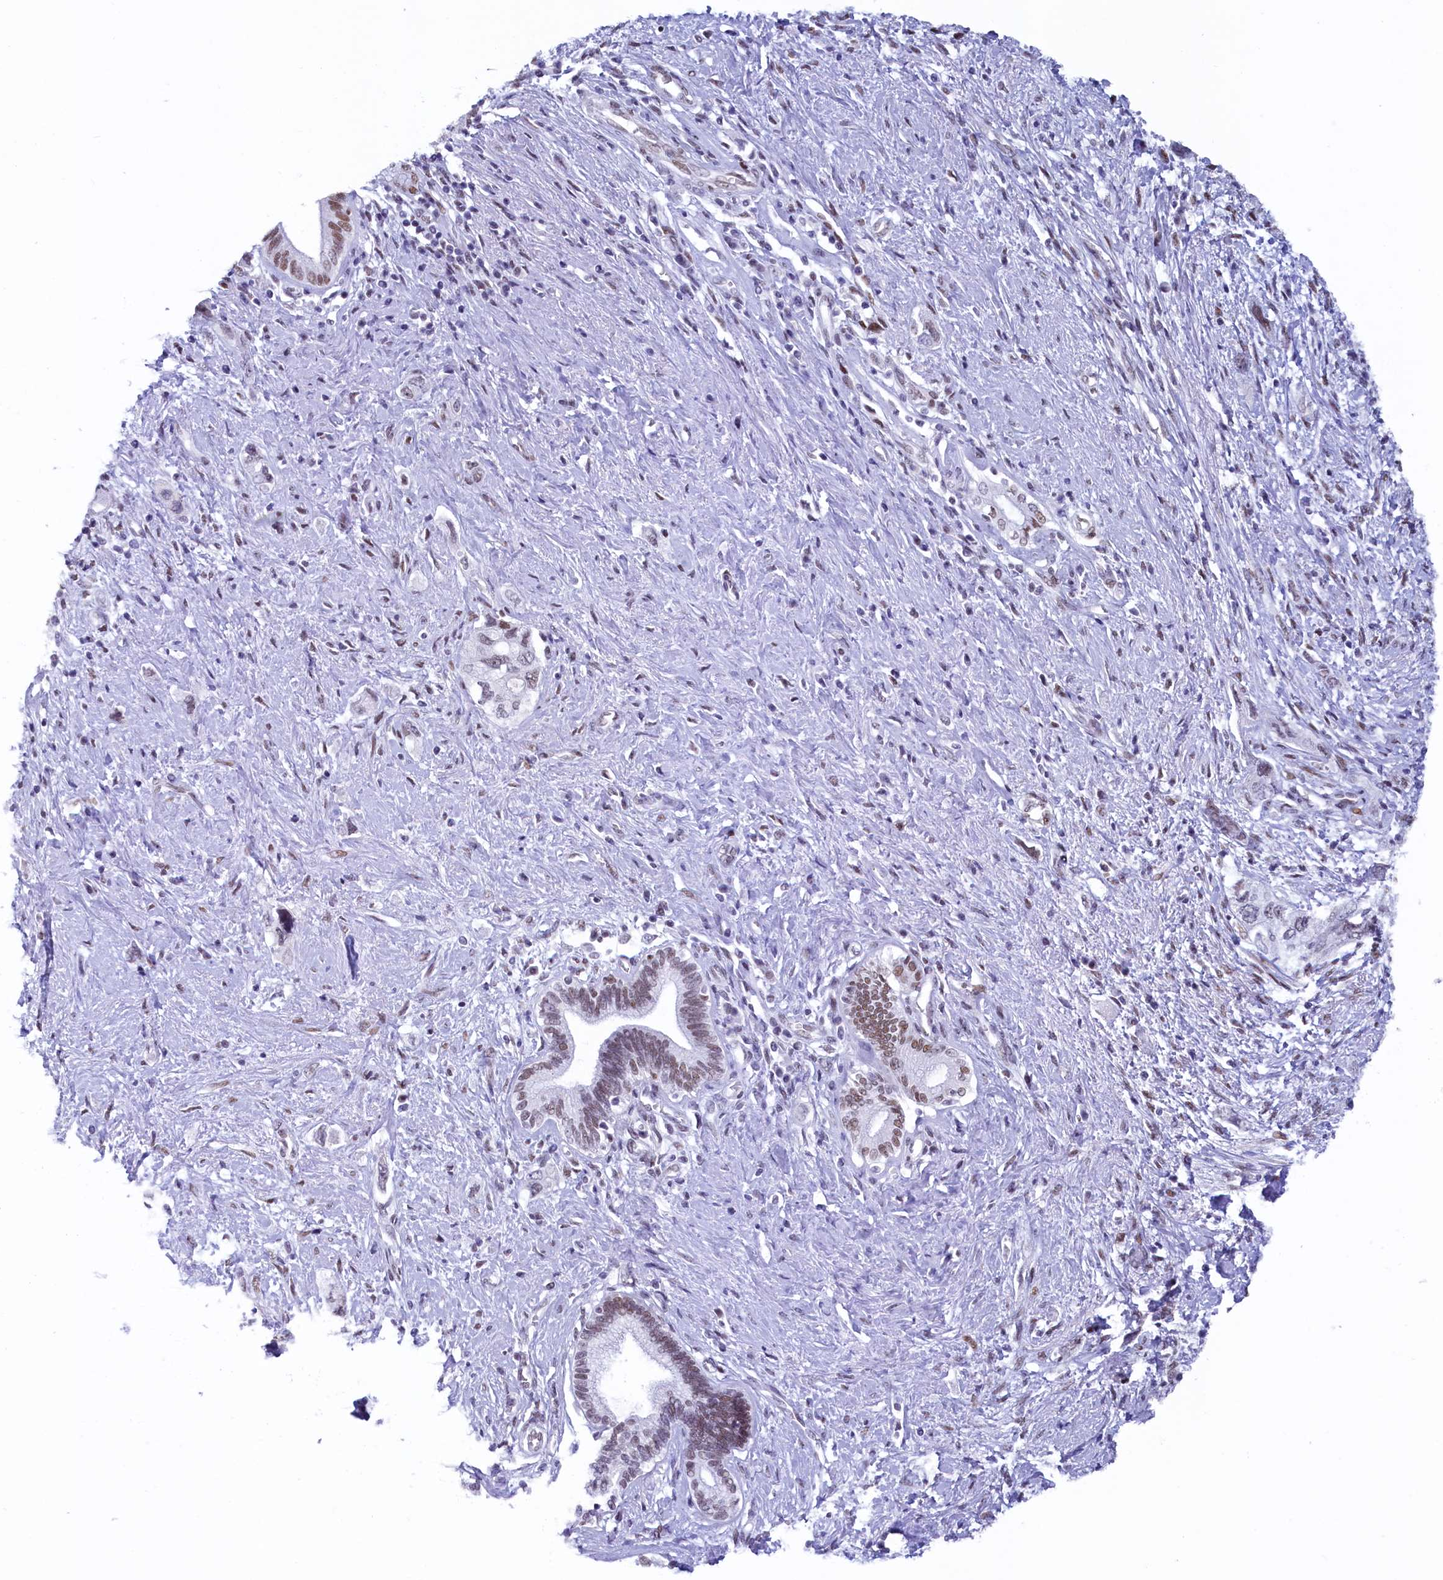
{"staining": {"intensity": "moderate", "quantity": ">75%", "location": "nuclear"}, "tissue": "pancreatic cancer", "cell_type": "Tumor cells", "image_type": "cancer", "snomed": [{"axis": "morphology", "description": "Adenocarcinoma, NOS"}, {"axis": "topography", "description": "Pancreas"}], "caption": "There is medium levels of moderate nuclear expression in tumor cells of pancreatic adenocarcinoma, as demonstrated by immunohistochemical staining (brown color).", "gene": "SUGP2", "patient": {"sex": "female", "age": 73}}